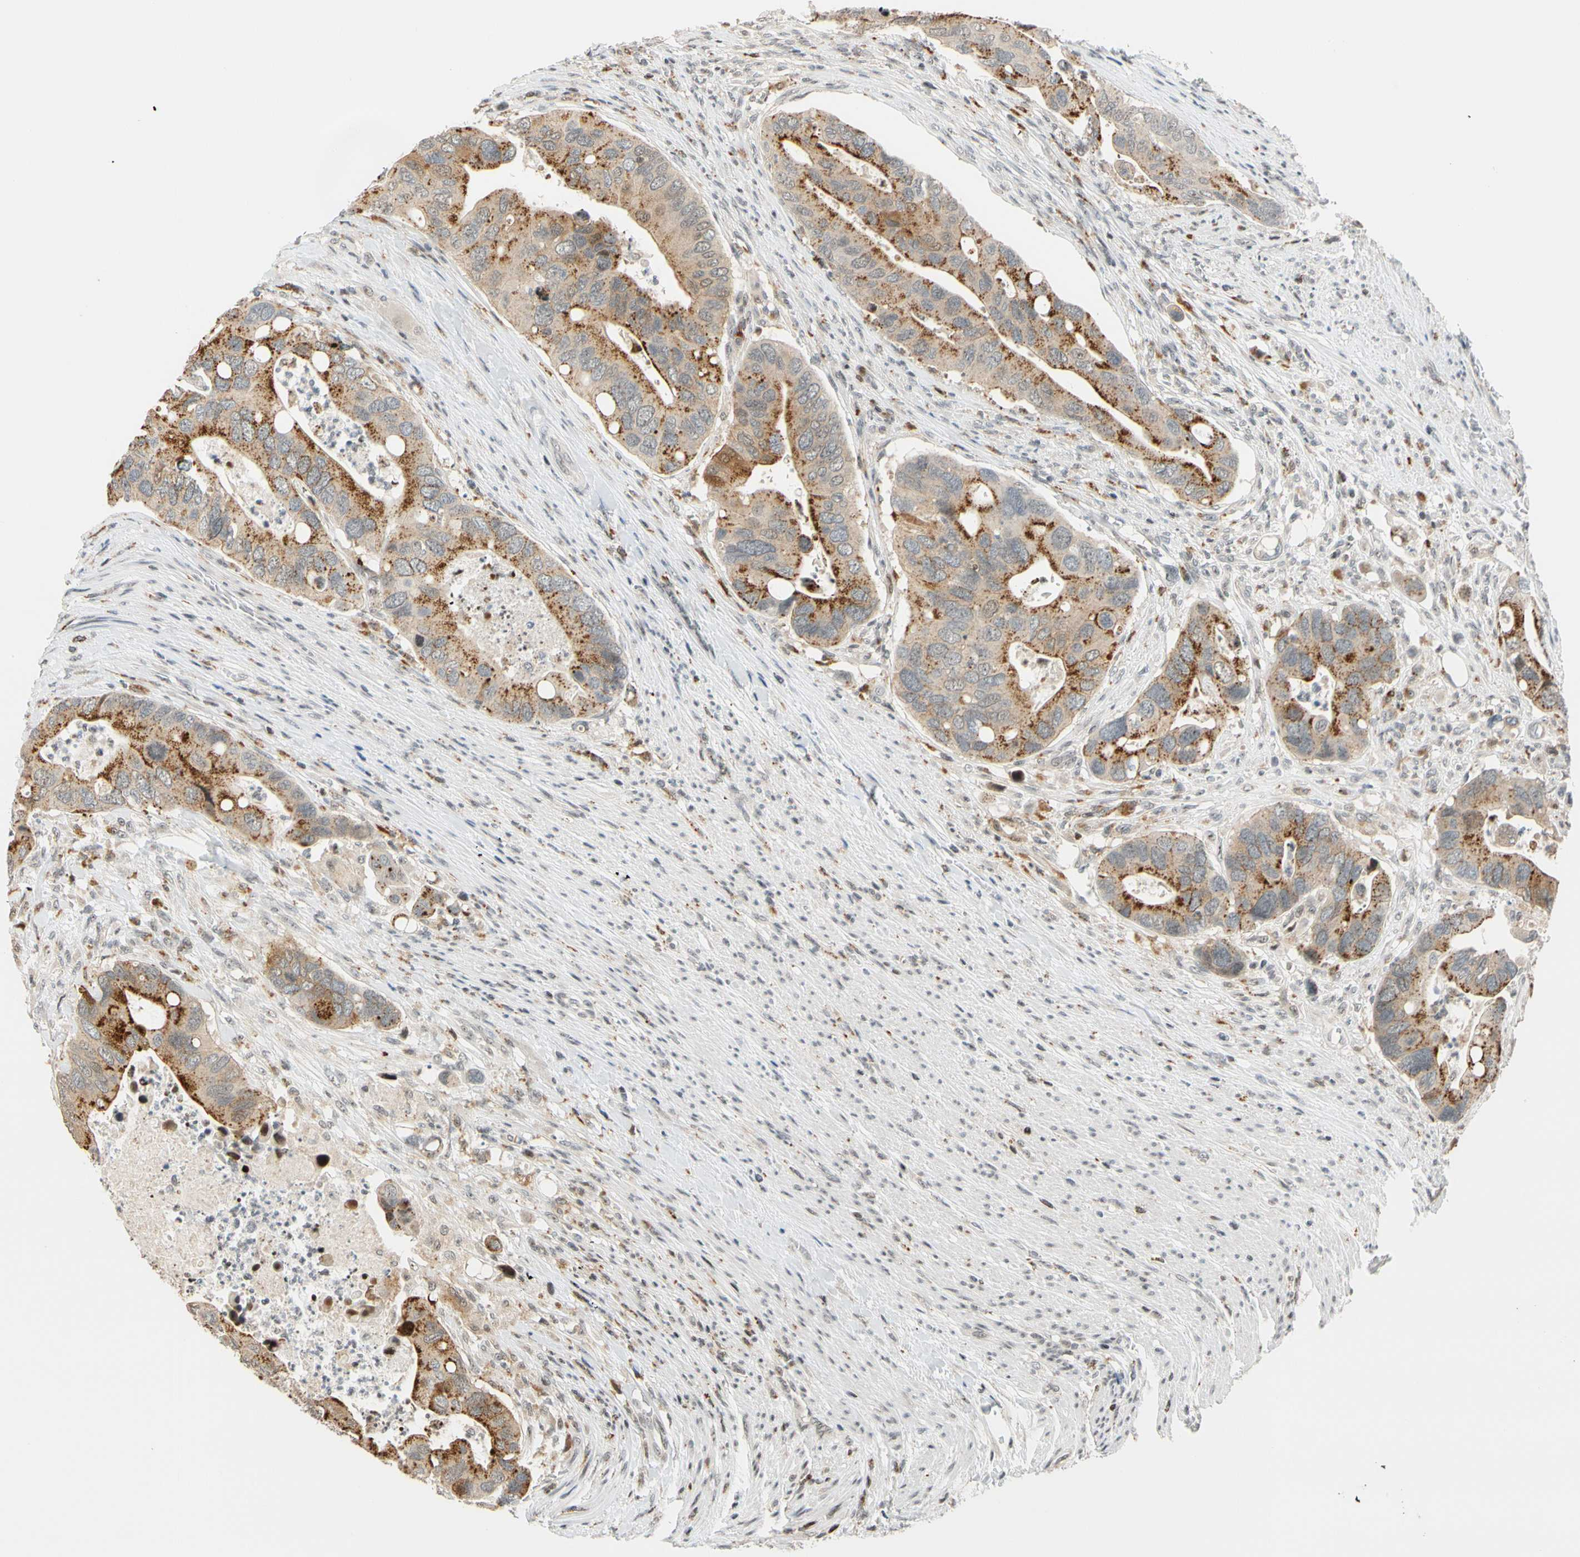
{"staining": {"intensity": "moderate", "quantity": "25%-75%", "location": "cytoplasmic/membranous"}, "tissue": "colorectal cancer", "cell_type": "Tumor cells", "image_type": "cancer", "snomed": [{"axis": "morphology", "description": "Adenocarcinoma, NOS"}, {"axis": "topography", "description": "Rectum"}], "caption": "Protein expression analysis of colorectal cancer shows moderate cytoplasmic/membranous positivity in approximately 25%-75% of tumor cells.", "gene": "CDK7", "patient": {"sex": "female", "age": 57}}